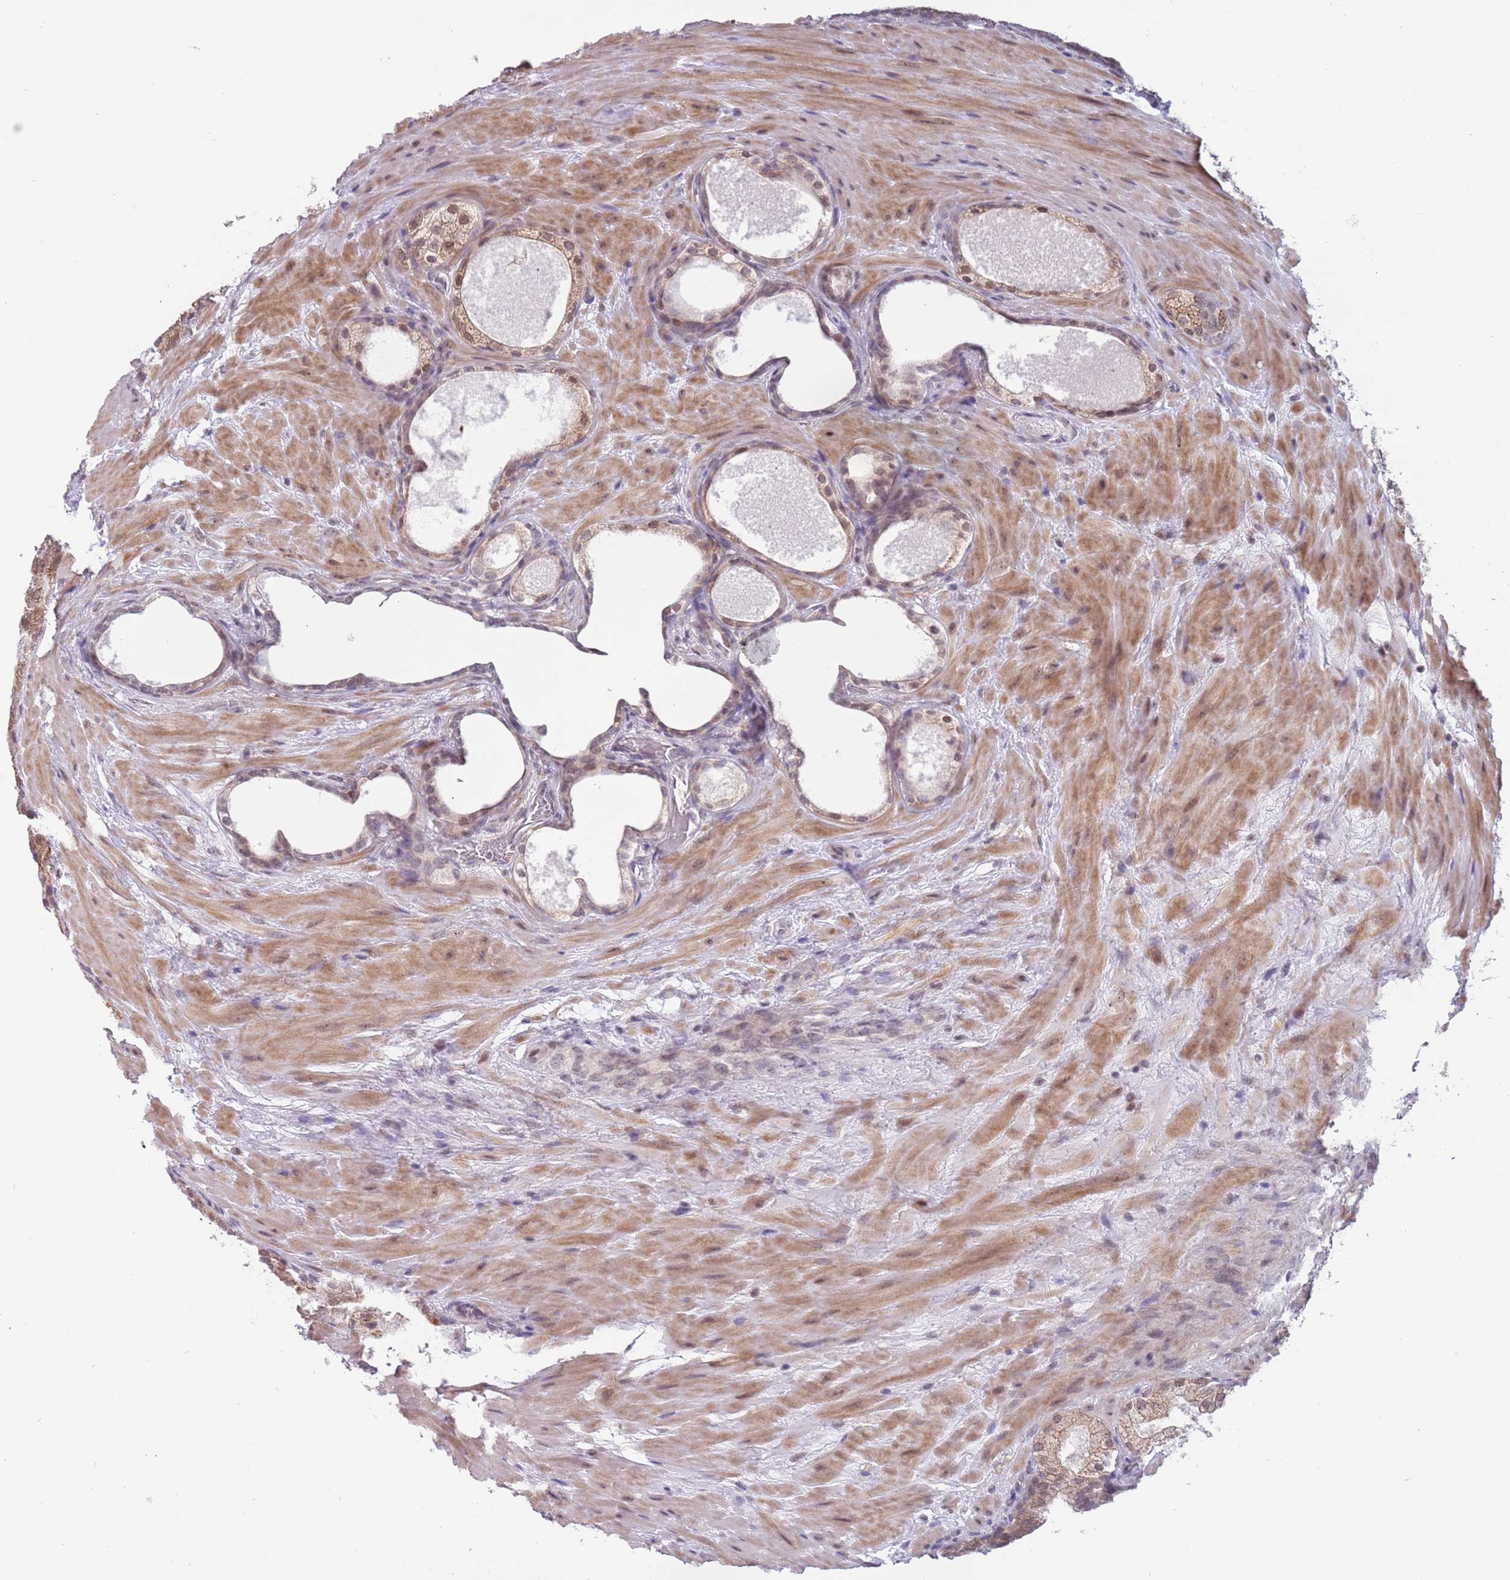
{"staining": {"intensity": "moderate", "quantity": "<25%", "location": "nuclear"}, "tissue": "prostate cancer", "cell_type": "Tumor cells", "image_type": "cancer", "snomed": [{"axis": "morphology", "description": "Adenocarcinoma, High grade"}, {"axis": "topography", "description": "Prostate"}], "caption": "Tumor cells exhibit low levels of moderate nuclear staining in approximately <25% of cells in adenocarcinoma (high-grade) (prostate). (DAB = brown stain, brightfield microscopy at high magnification).", "gene": "BARD1", "patient": {"sex": "male", "age": 60}}